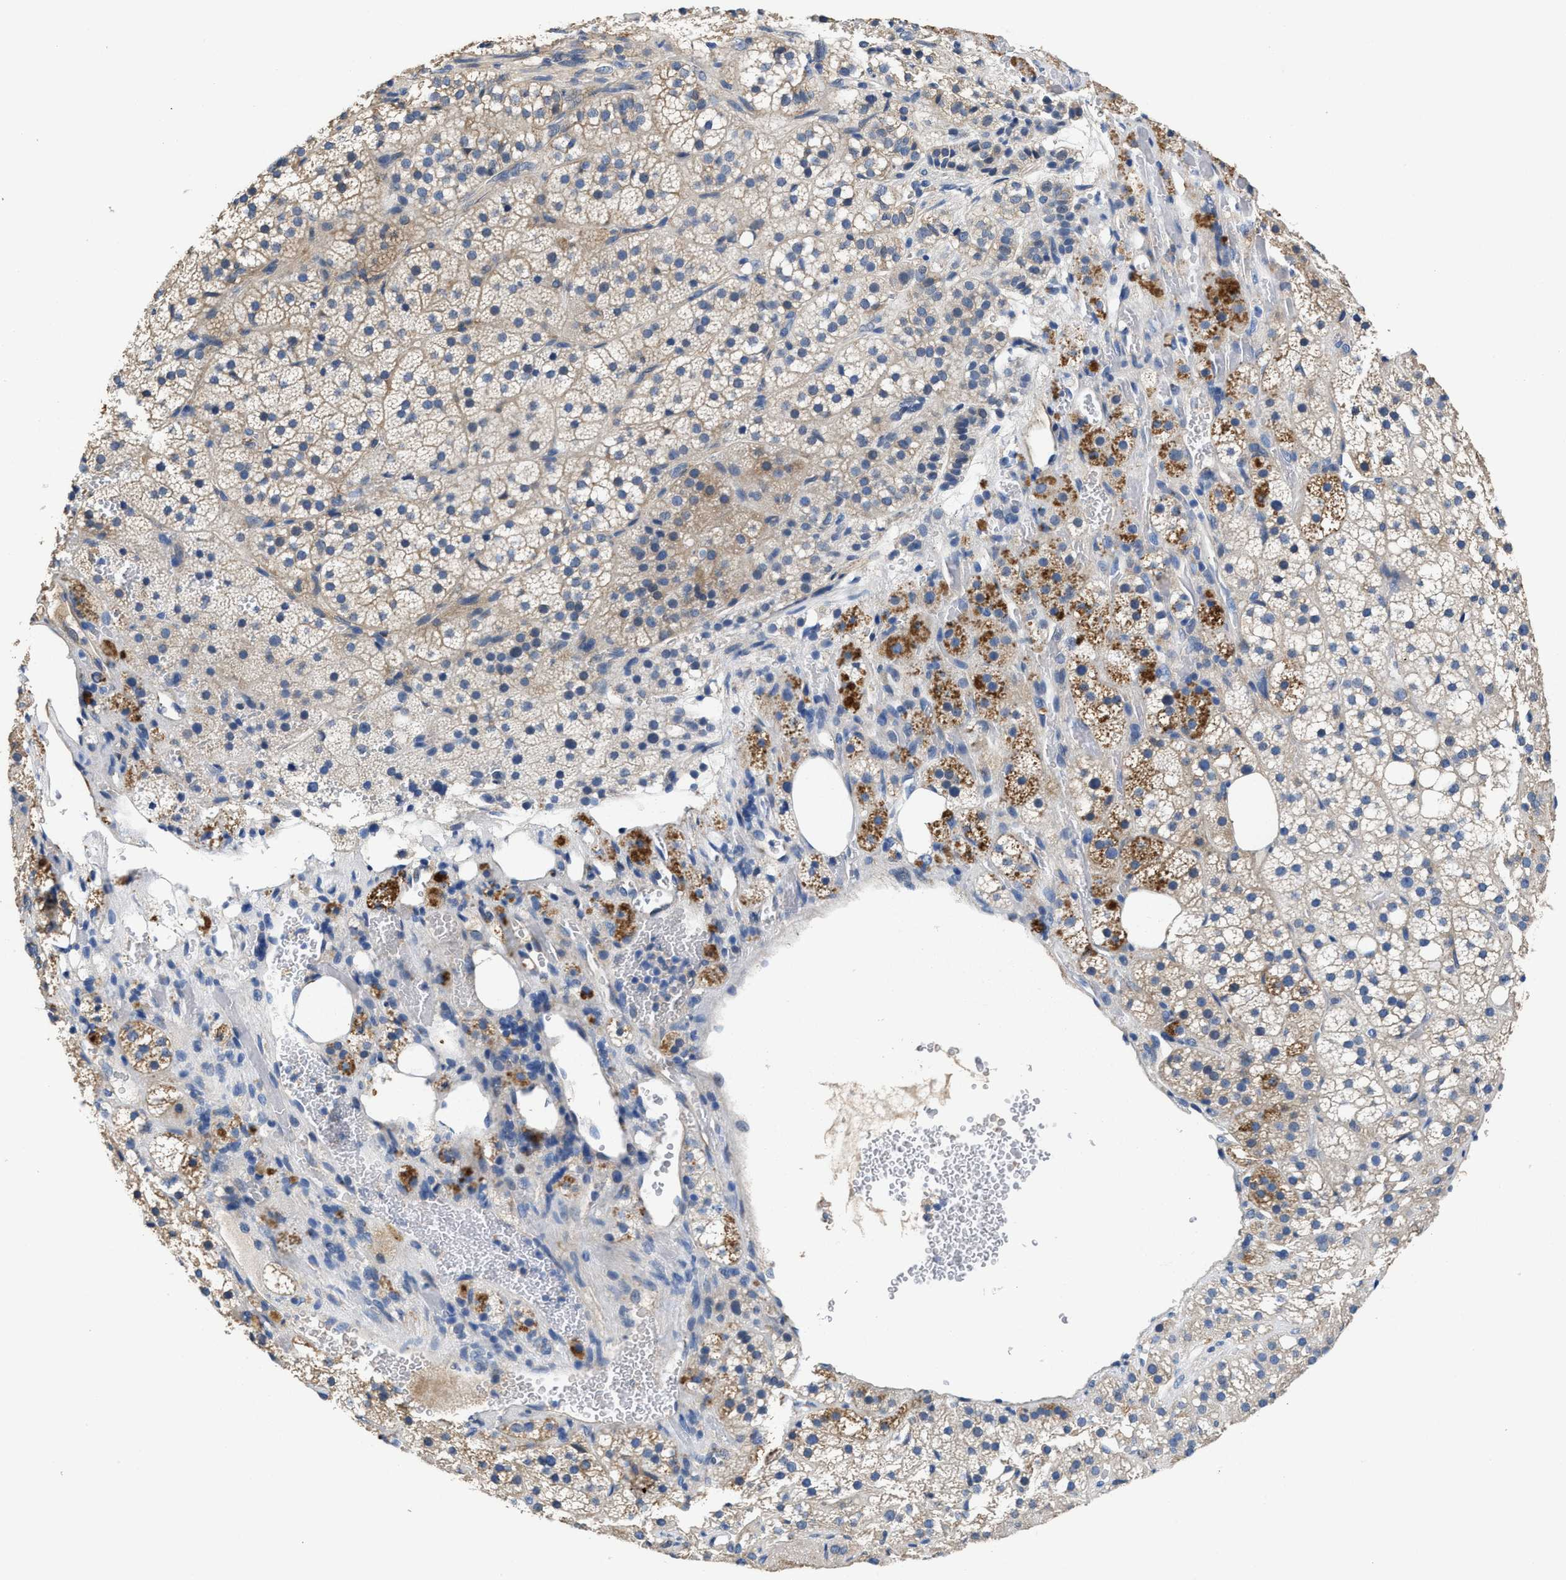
{"staining": {"intensity": "moderate", "quantity": "25%-75%", "location": "cytoplasmic/membranous"}, "tissue": "adrenal gland", "cell_type": "Glandular cells", "image_type": "normal", "snomed": [{"axis": "morphology", "description": "Normal tissue, NOS"}, {"axis": "topography", "description": "Adrenal gland"}], "caption": "IHC of unremarkable human adrenal gland exhibits medium levels of moderate cytoplasmic/membranous positivity in approximately 25%-75% of glandular cells. The protein of interest is stained brown, and the nuclei are stained in blue (DAB IHC with brightfield microscopy, high magnification).", "gene": "PEG10", "patient": {"sex": "female", "age": 59}}